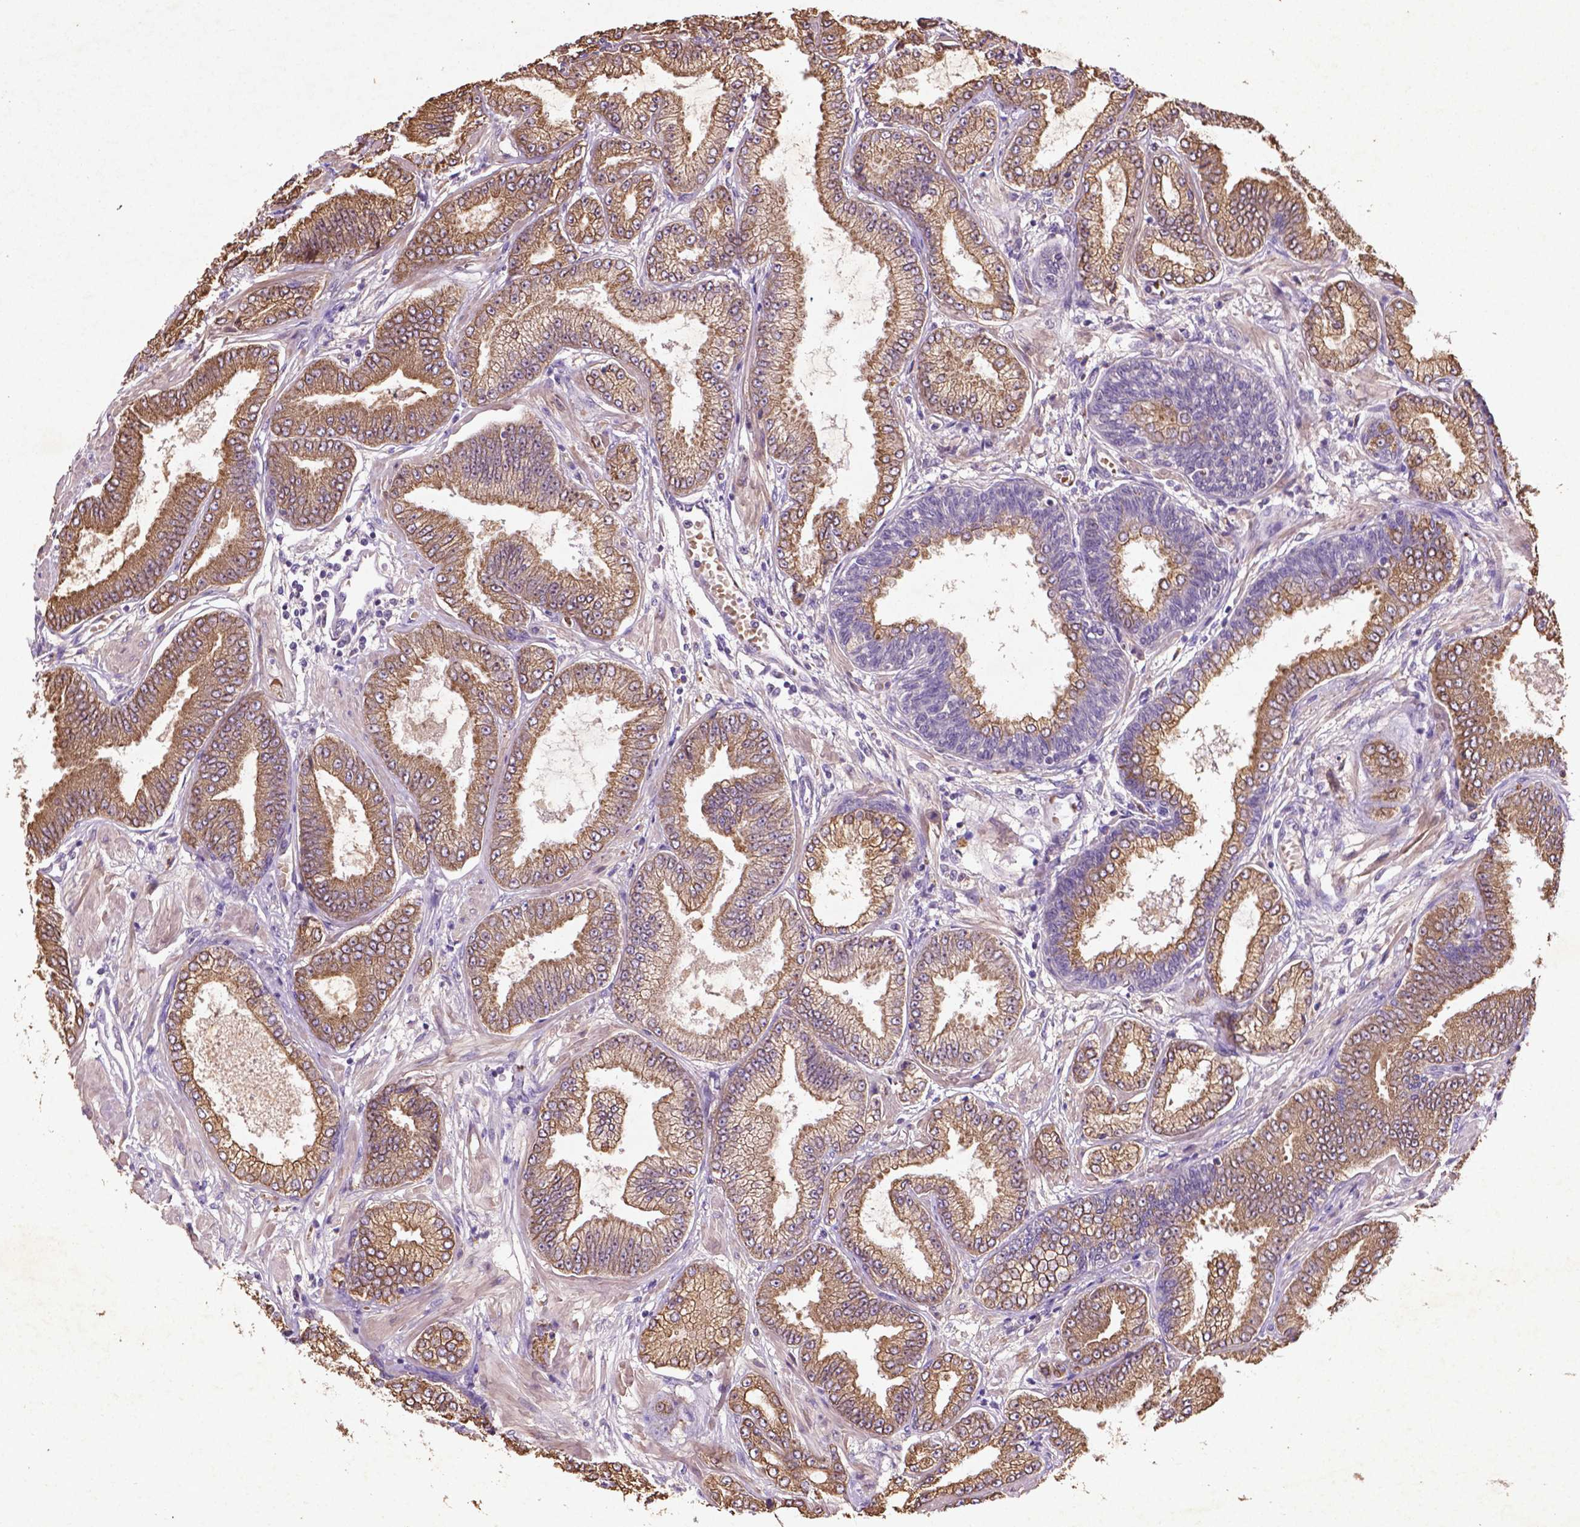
{"staining": {"intensity": "moderate", "quantity": ">75%", "location": "cytoplasmic/membranous"}, "tissue": "prostate cancer", "cell_type": "Tumor cells", "image_type": "cancer", "snomed": [{"axis": "morphology", "description": "Adenocarcinoma, Low grade"}, {"axis": "topography", "description": "Prostate"}], "caption": "Immunohistochemical staining of human prostate cancer displays medium levels of moderate cytoplasmic/membranous staining in about >75% of tumor cells.", "gene": "COQ2", "patient": {"sex": "male", "age": 55}}